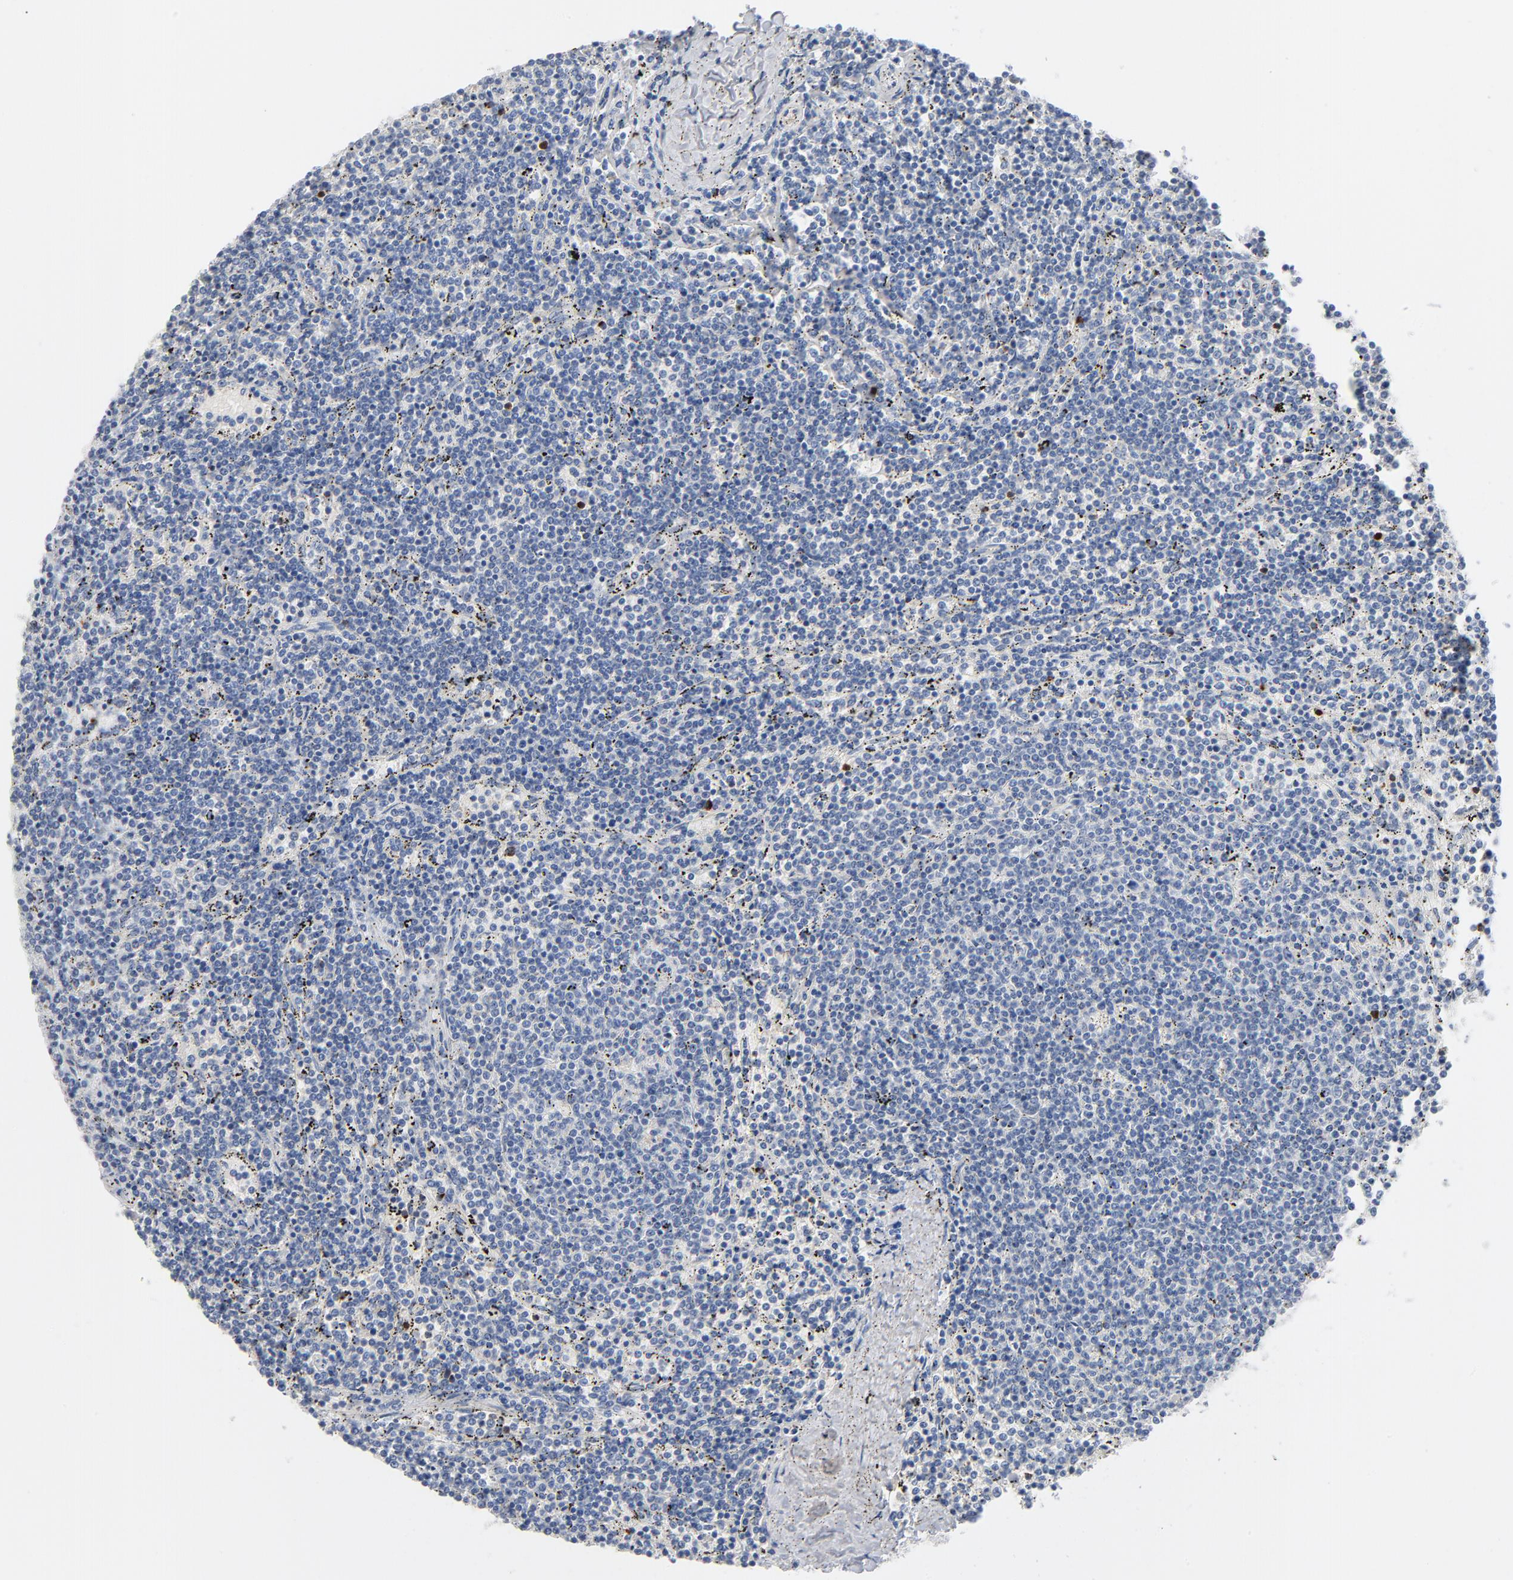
{"staining": {"intensity": "negative", "quantity": "none", "location": "none"}, "tissue": "lymphoma", "cell_type": "Tumor cells", "image_type": "cancer", "snomed": [{"axis": "morphology", "description": "Malignant lymphoma, non-Hodgkin's type, Low grade"}, {"axis": "topography", "description": "Spleen"}], "caption": "Immunohistochemistry (IHC) photomicrograph of lymphoma stained for a protein (brown), which reveals no staining in tumor cells.", "gene": "GZMB", "patient": {"sex": "female", "age": 50}}